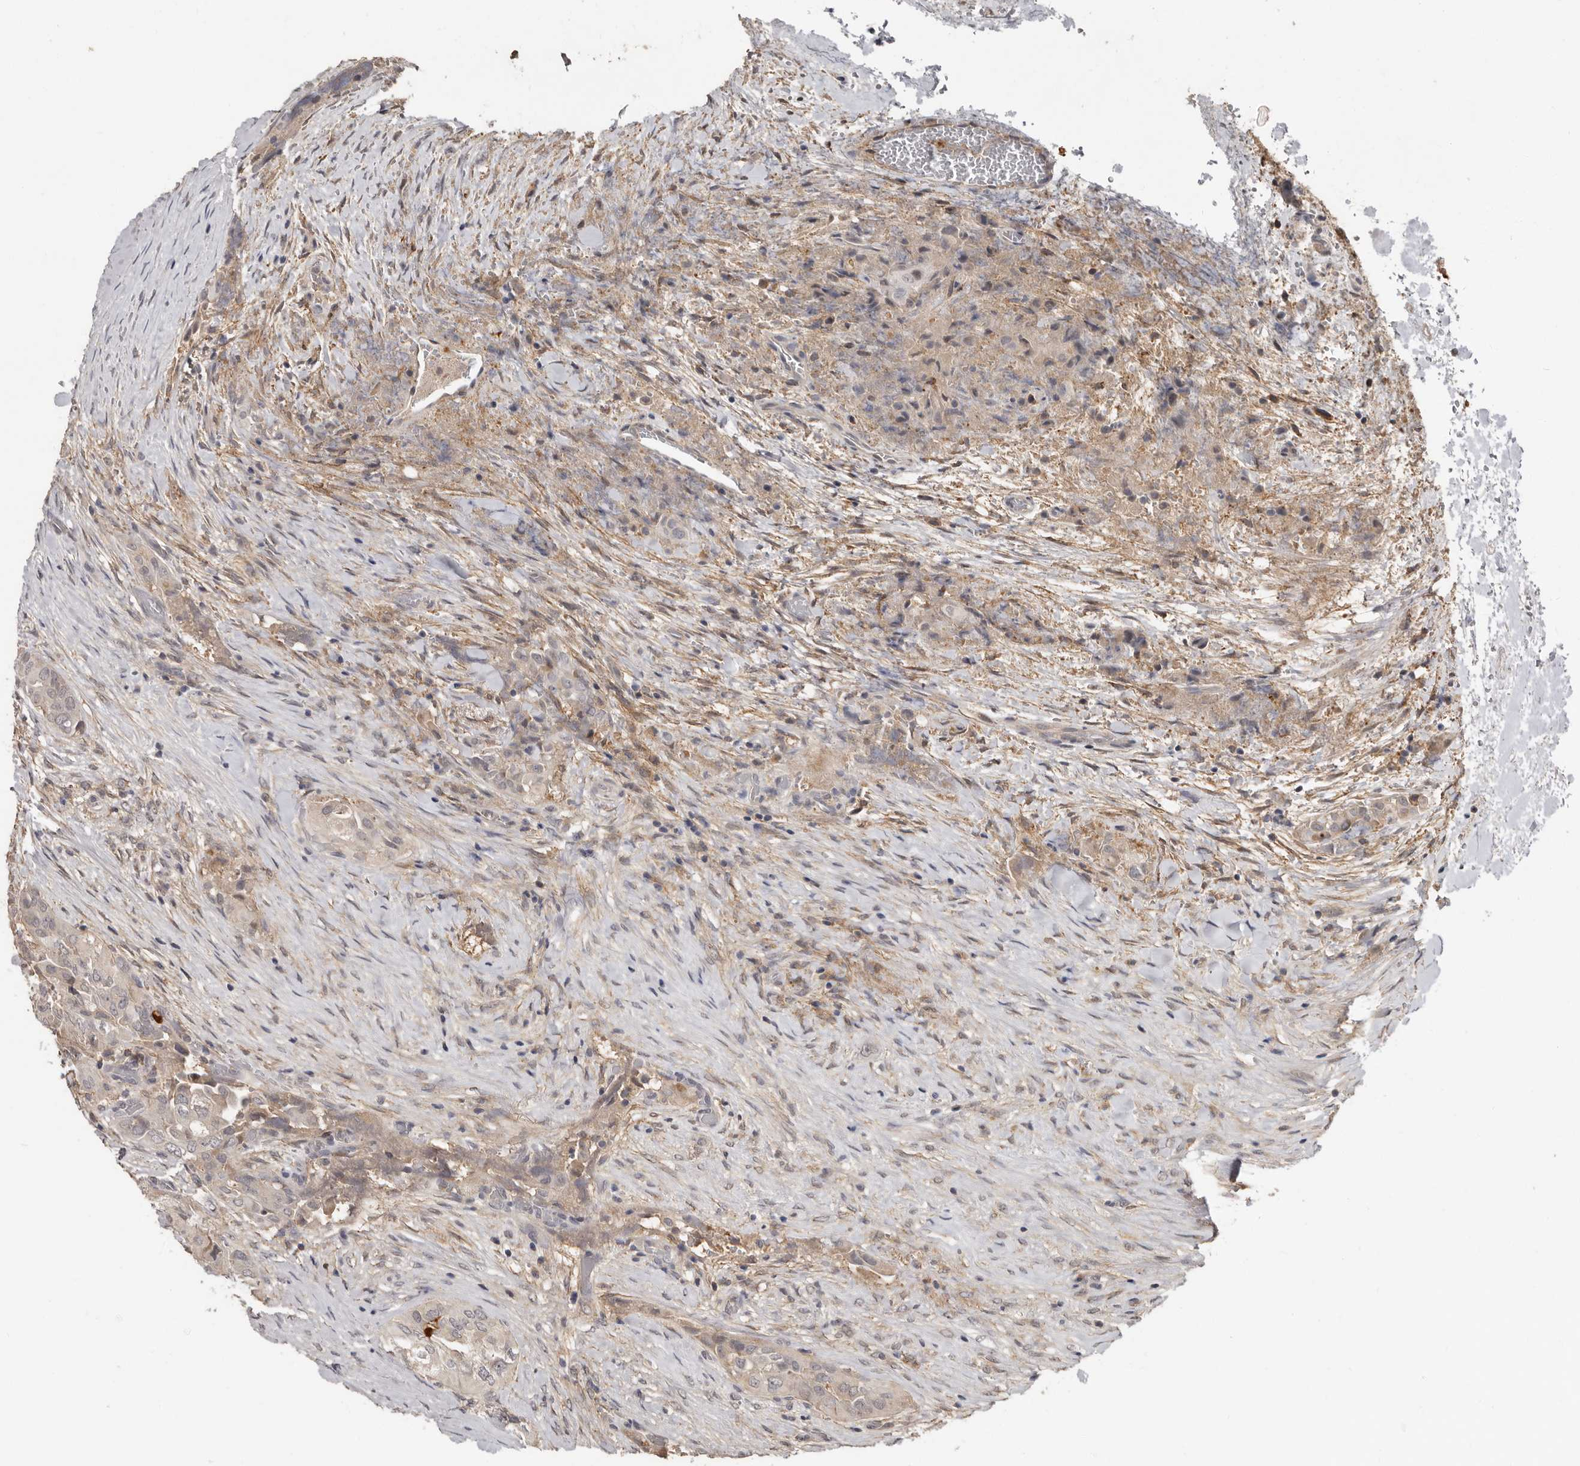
{"staining": {"intensity": "weak", "quantity": "<25%", "location": "cytoplasmic/membranous"}, "tissue": "thyroid cancer", "cell_type": "Tumor cells", "image_type": "cancer", "snomed": [{"axis": "morphology", "description": "Papillary adenocarcinoma, NOS"}, {"axis": "topography", "description": "Thyroid gland"}], "caption": "The histopathology image reveals no staining of tumor cells in thyroid cancer.", "gene": "LRGUK", "patient": {"sex": "female", "age": 59}}